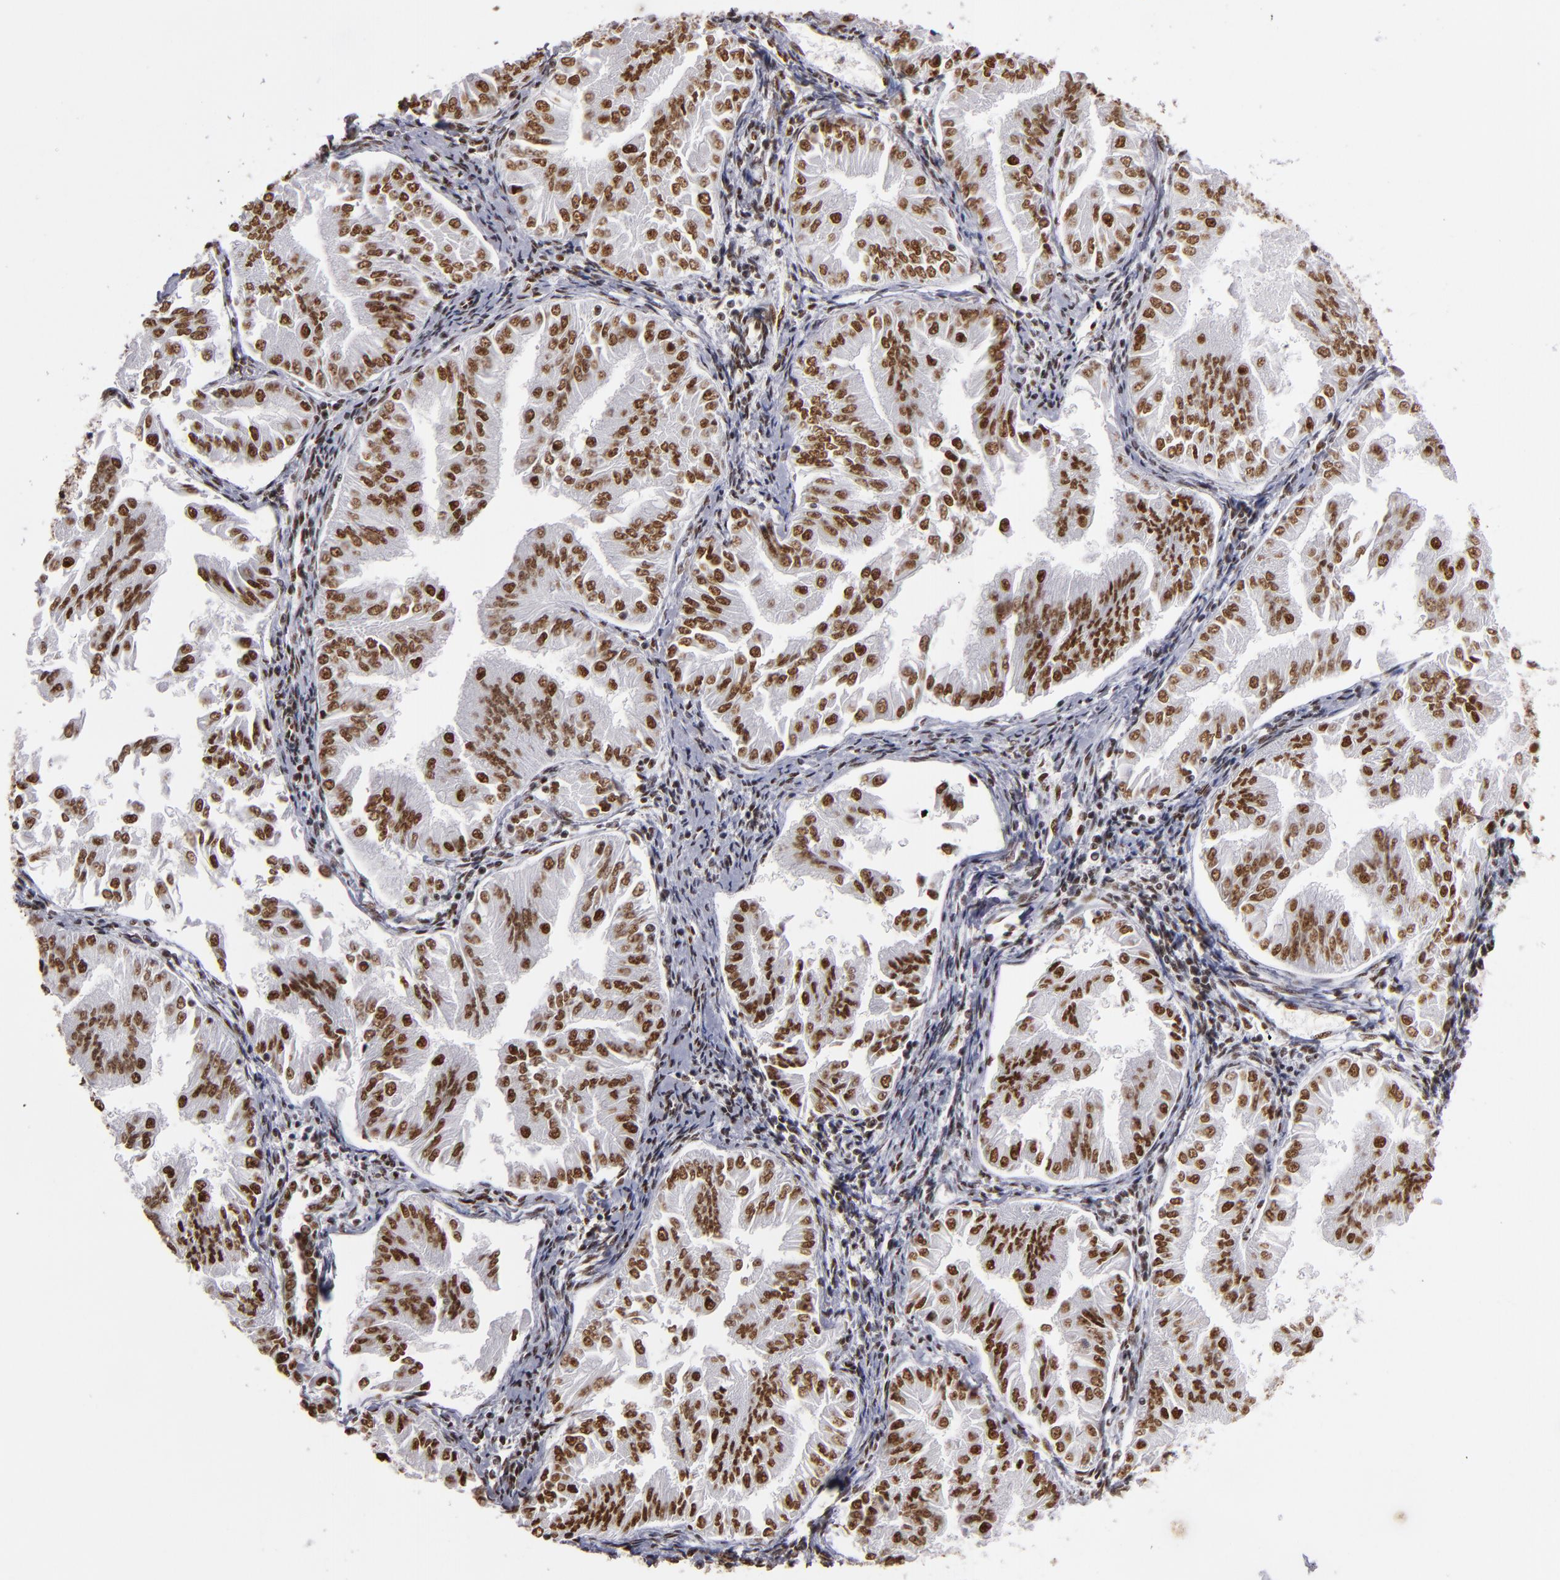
{"staining": {"intensity": "strong", "quantity": ">75%", "location": "nuclear"}, "tissue": "endometrial cancer", "cell_type": "Tumor cells", "image_type": "cancer", "snomed": [{"axis": "morphology", "description": "Adenocarcinoma, NOS"}, {"axis": "topography", "description": "Endometrium"}], "caption": "A micrograph of endometrial cancer stained for a protein displays strong nuclear brown staining in tumor cells. The staining is performed using DAB (3,3'-diaminobenzidine) brown chromogen to label protein expression. The nuclei are counter-stained blue using hematoxylin.", "gene": "MRE11", "patient": {"sex": "female", "age": 53}}